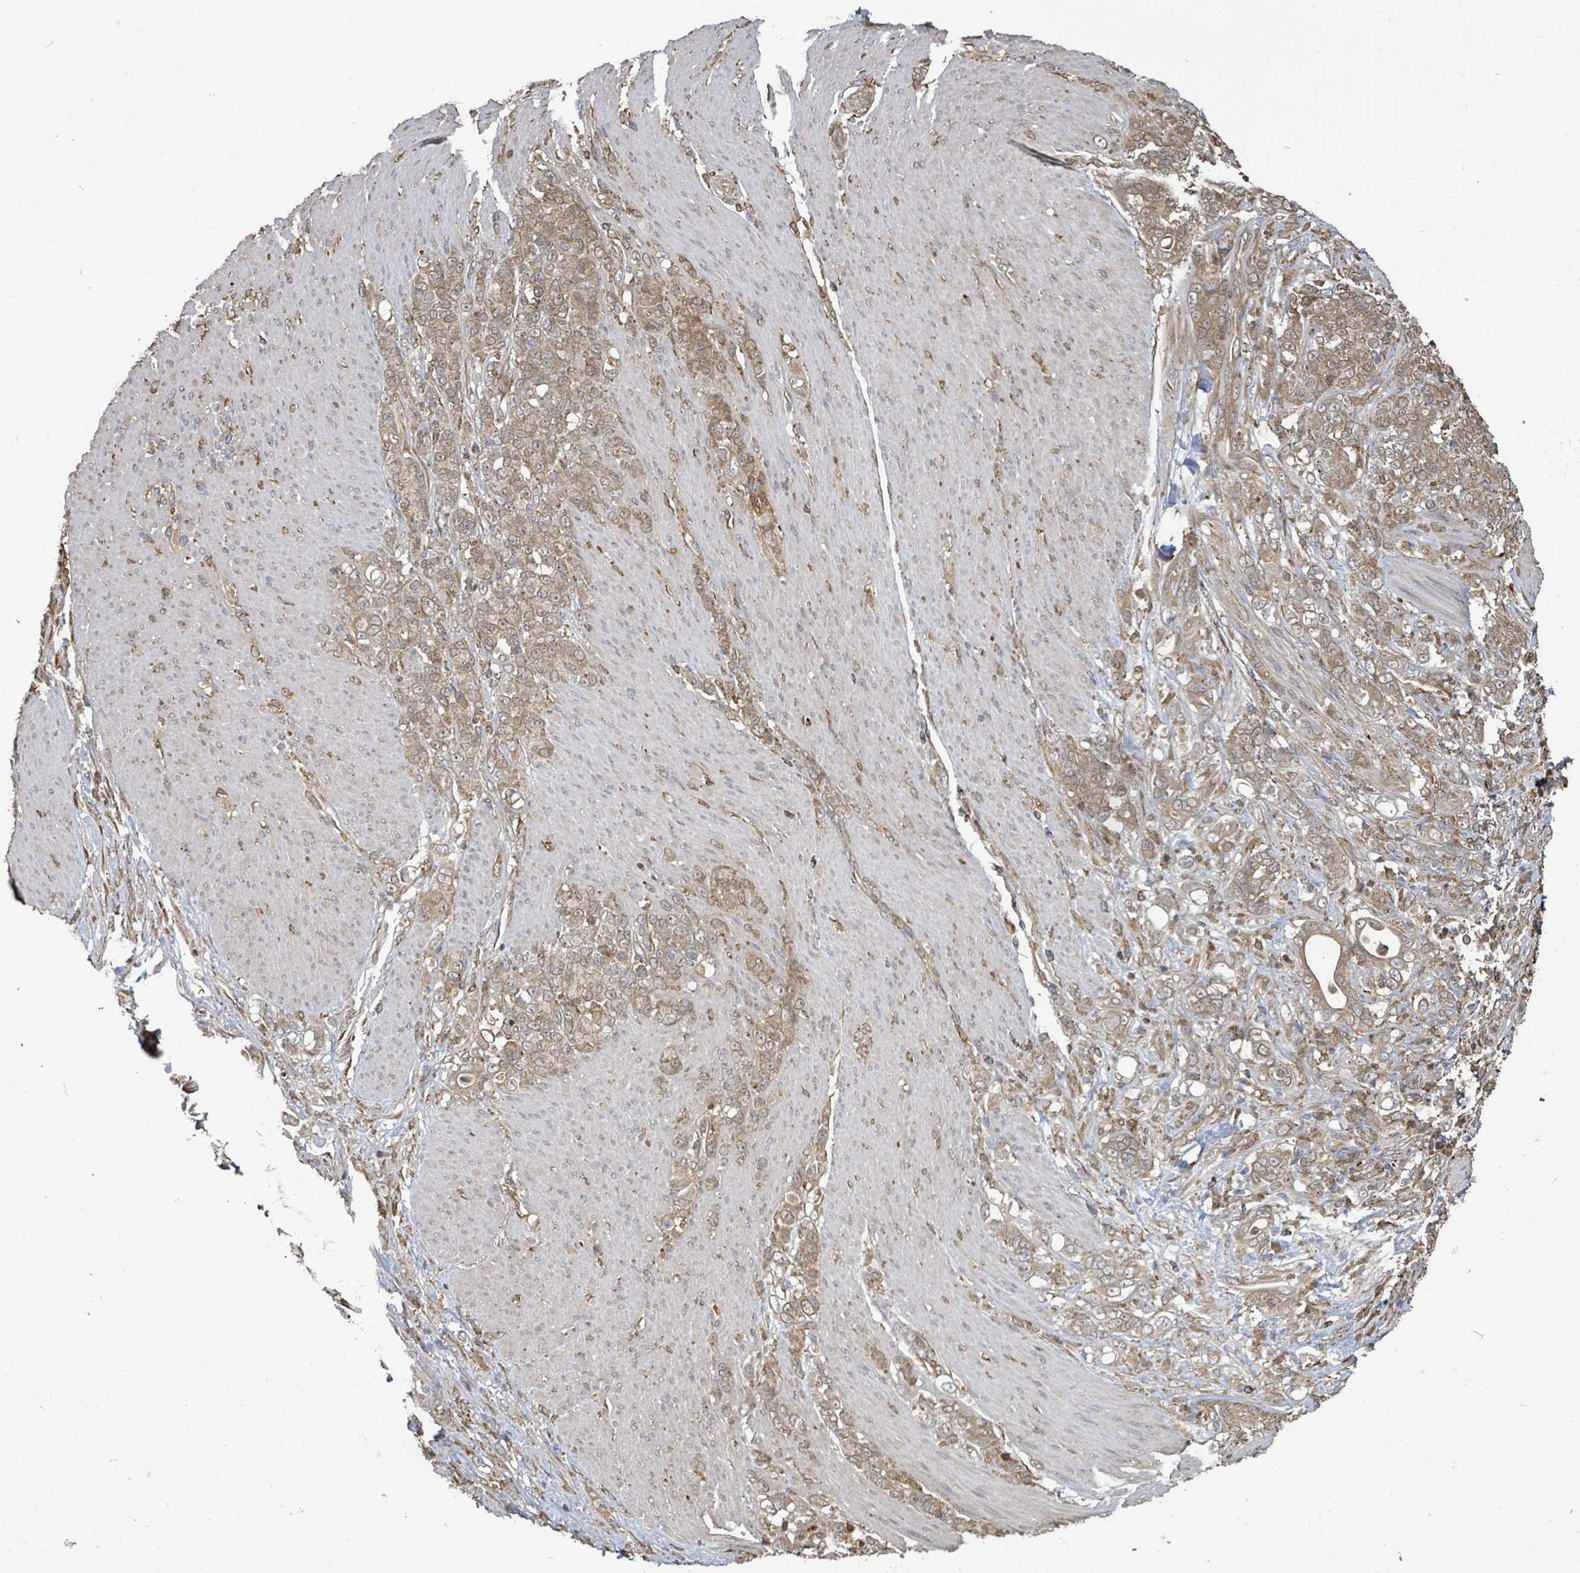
{"staining": {"intensity": "moderate", "quantity": ">75%", "location": "cytoplasmic/membranous"}, "tissue": "stomach cancer", "cell_type": "Tumor cells", "image_type": "cancer", "snomed": [{"axis": "morphology", "description": "Adenocarcinoma, NOS"}, {"axis": "topography", "description": "Stomach"}], "caption": "Stomach cancer was stained to show a protein in brown. There is medium levels of moderate cytoplasmic/membranous expression in about >75% of tumor cells.", "gene": "ARPIN", "patient": {"sex": "female", "age": 79}}